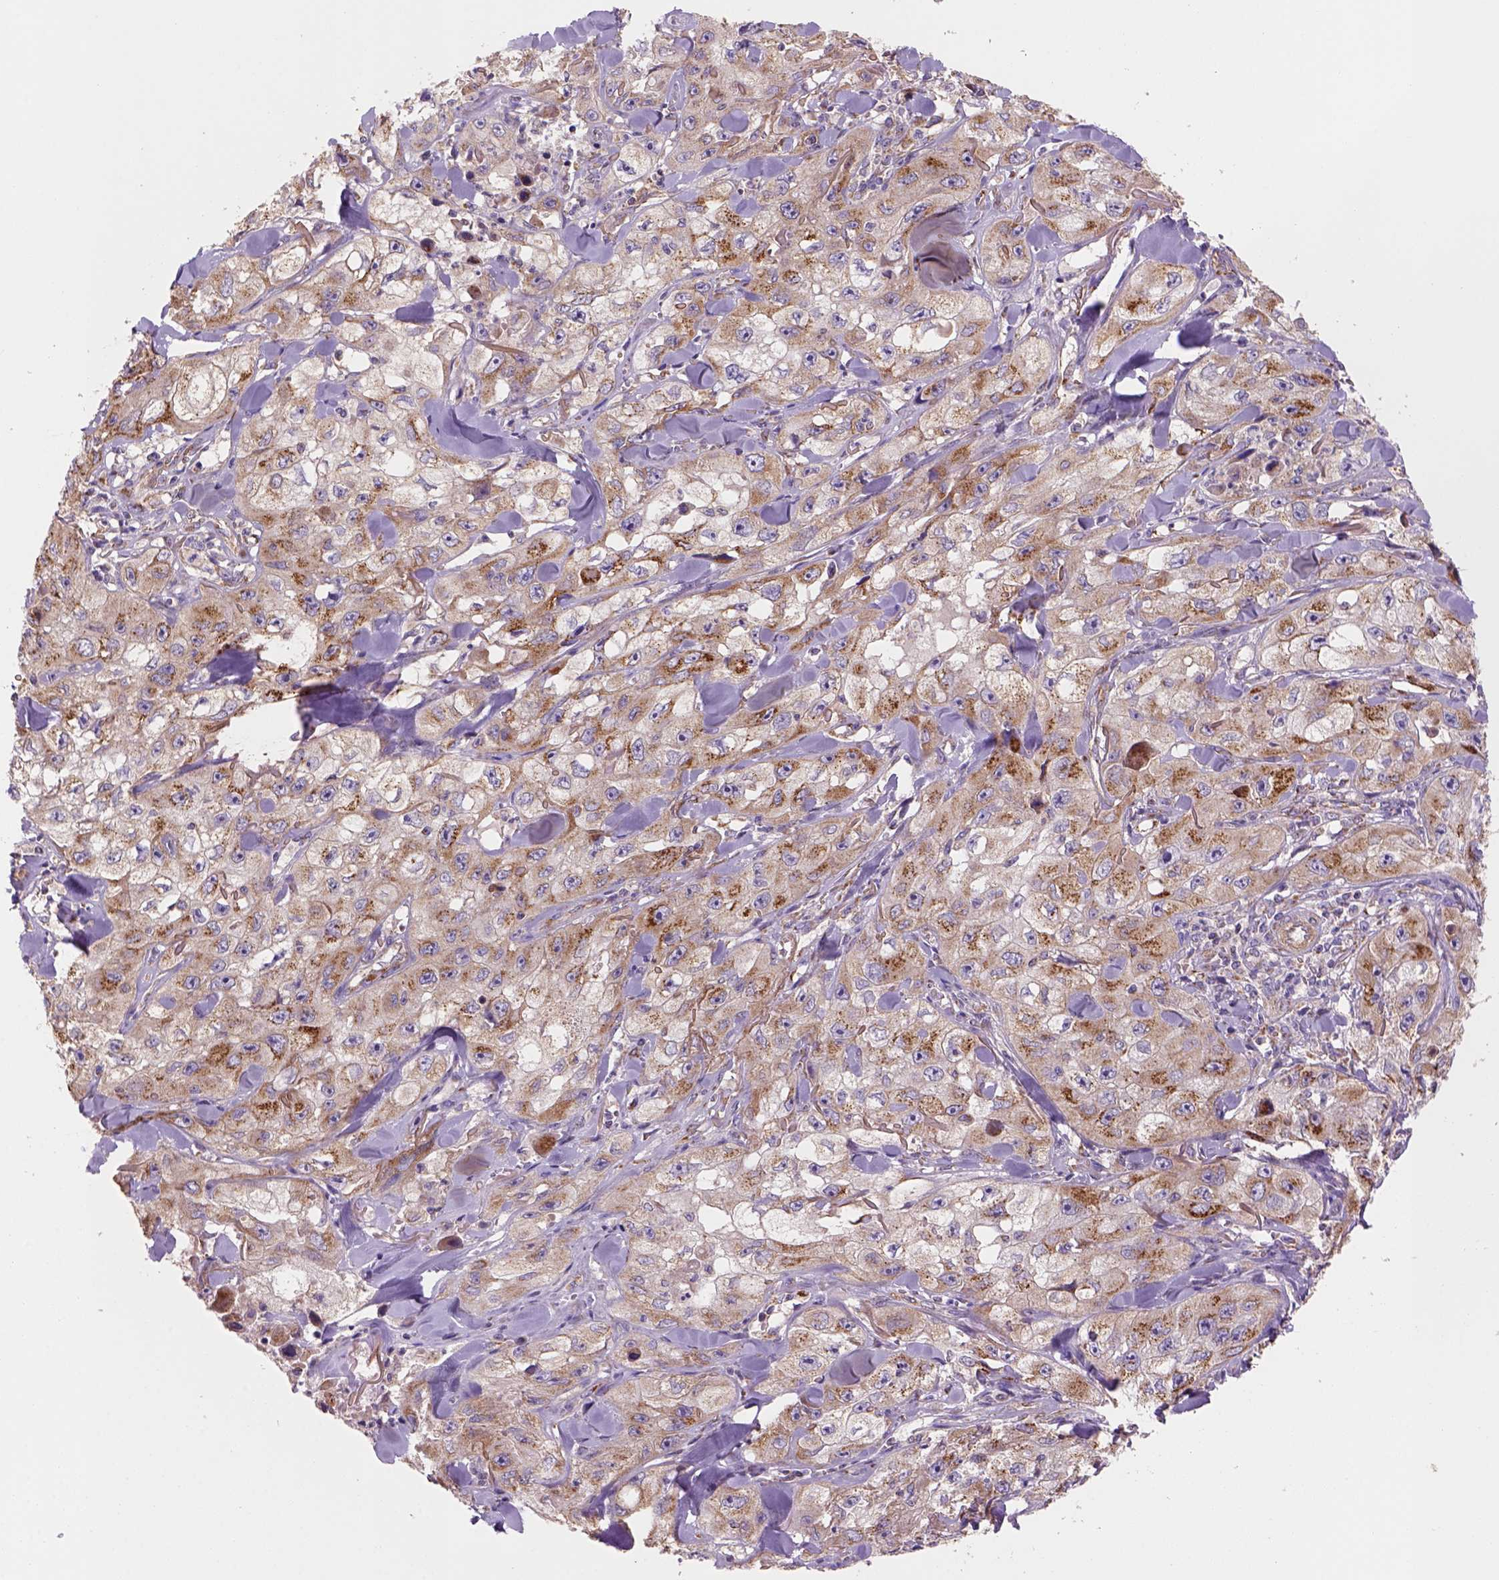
{"staining": {"intensity": "moderate", "quantity": "25%-75%", "location": "cytoplasmic/membranous"}, "tissue": "skin cancer", "cell_type": "Tumor cells", "image_type": "cancer", "snomed": [{"axis": "morphology", "description": "Squamous cell carcinoma, NOS"}, {"axis": "topography", "description": "Skin"}, {"axis": "topography", "description": "Subcutis"}], "caption": "This histopathology image displays immunohistochemistry (IHC) staining of human squamous cell carcinoma (skin), with medium moderate cytoplasmic/membranous expression in approximately 25%-75% of tumor cells.", "gene": "WARS2", "patient": {"sex": "male", "age": 73}}